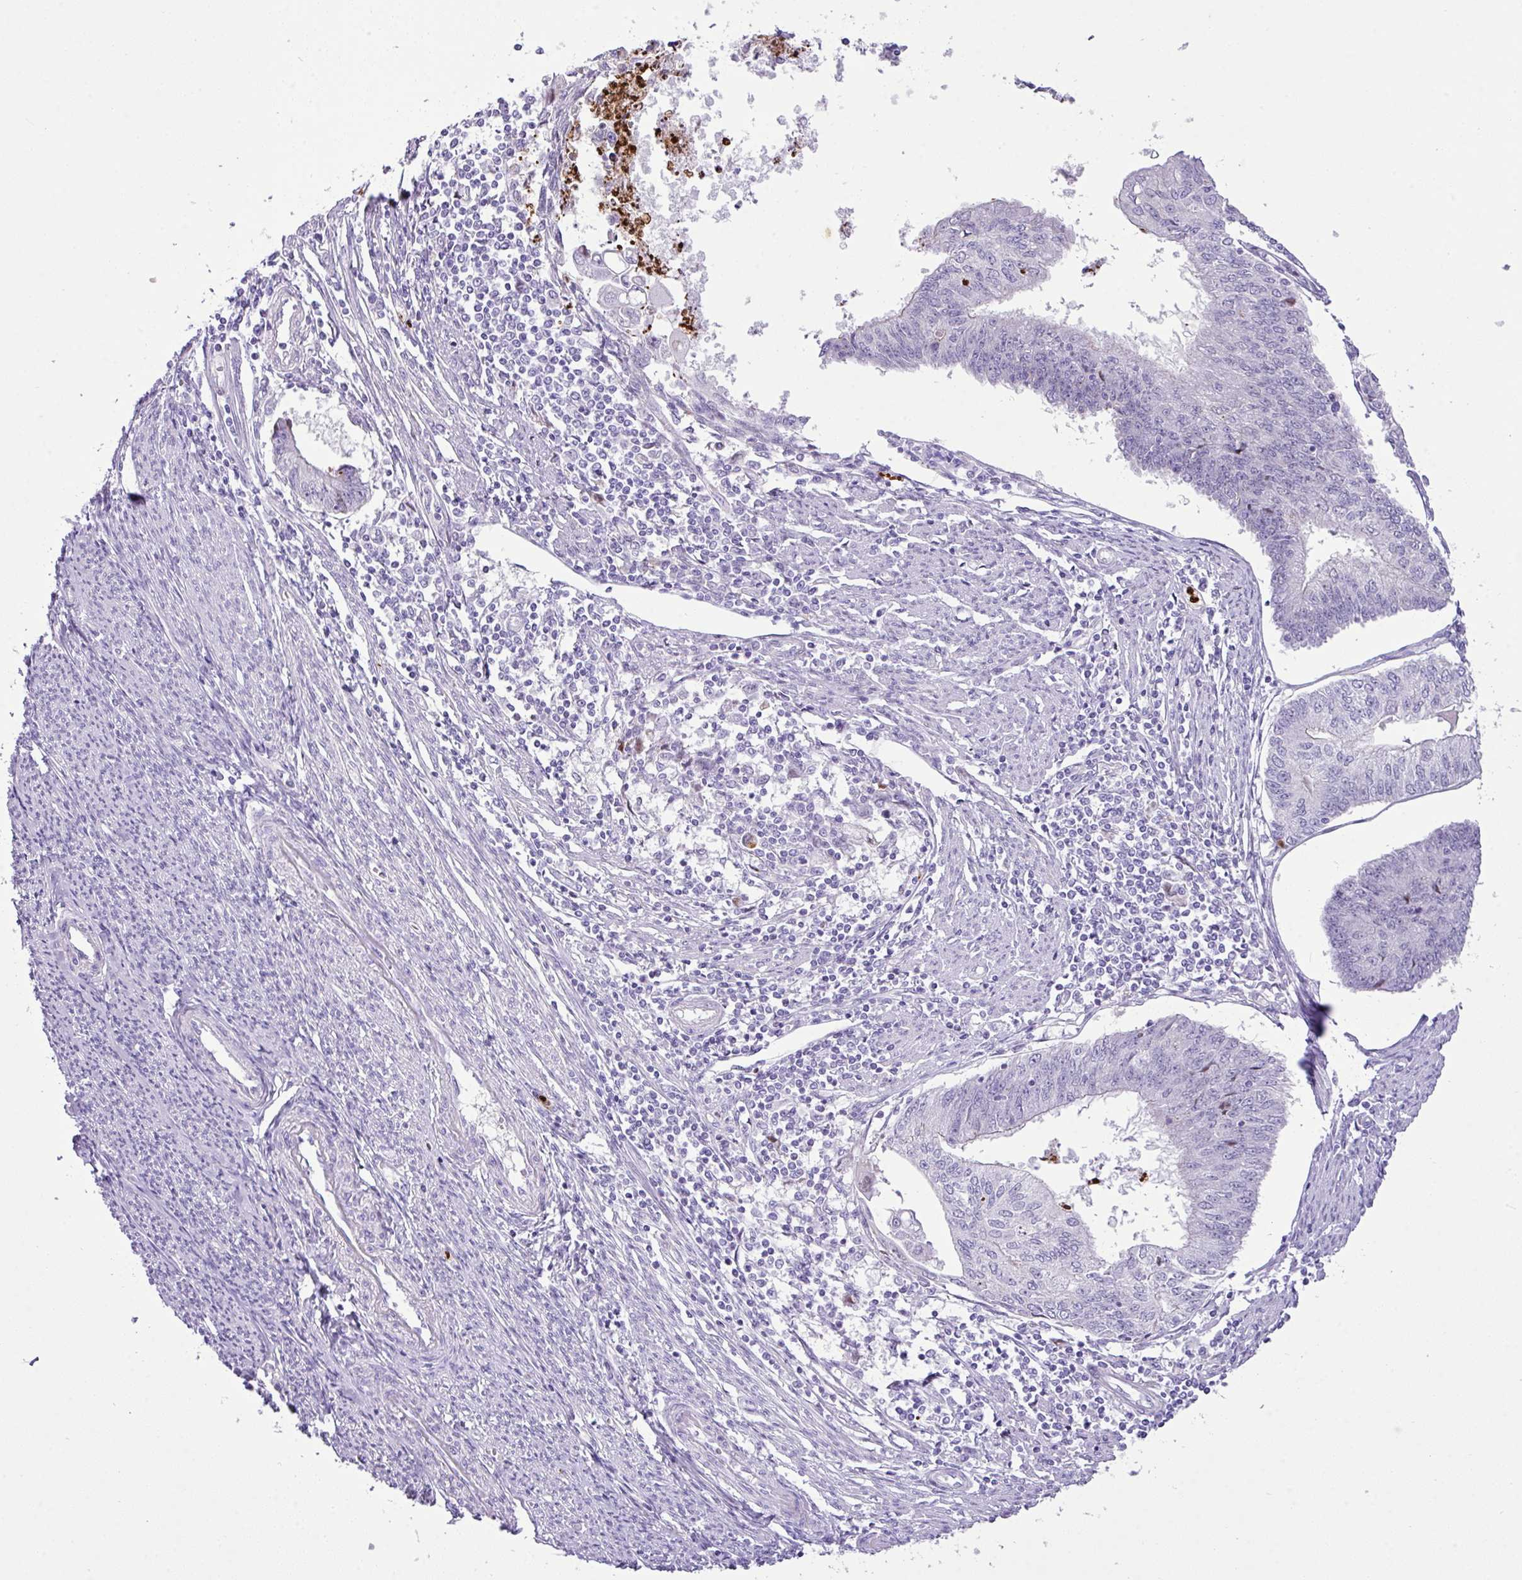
{"staining": {"intensity": "negative", "quantity": "none", "location": "none"}, "tissue": "endometrial cancer", "cell_type": "Tumor cells", "image_type": "cancer", "snomed": [{"axis": "morphology", "description": "Adenocarcinoma, NOS"}, {"axis": "topography", "description": "Endometrium"}], "caption": "A micrograph of adenocarcinoma (endometrial) stained for a protein demonstrates no brown staining in tumor cells. (DAB IHC with hematoxylin counter stain).", "gene": "RCAN2", "patient": {"sex": "female", "age": 56}}